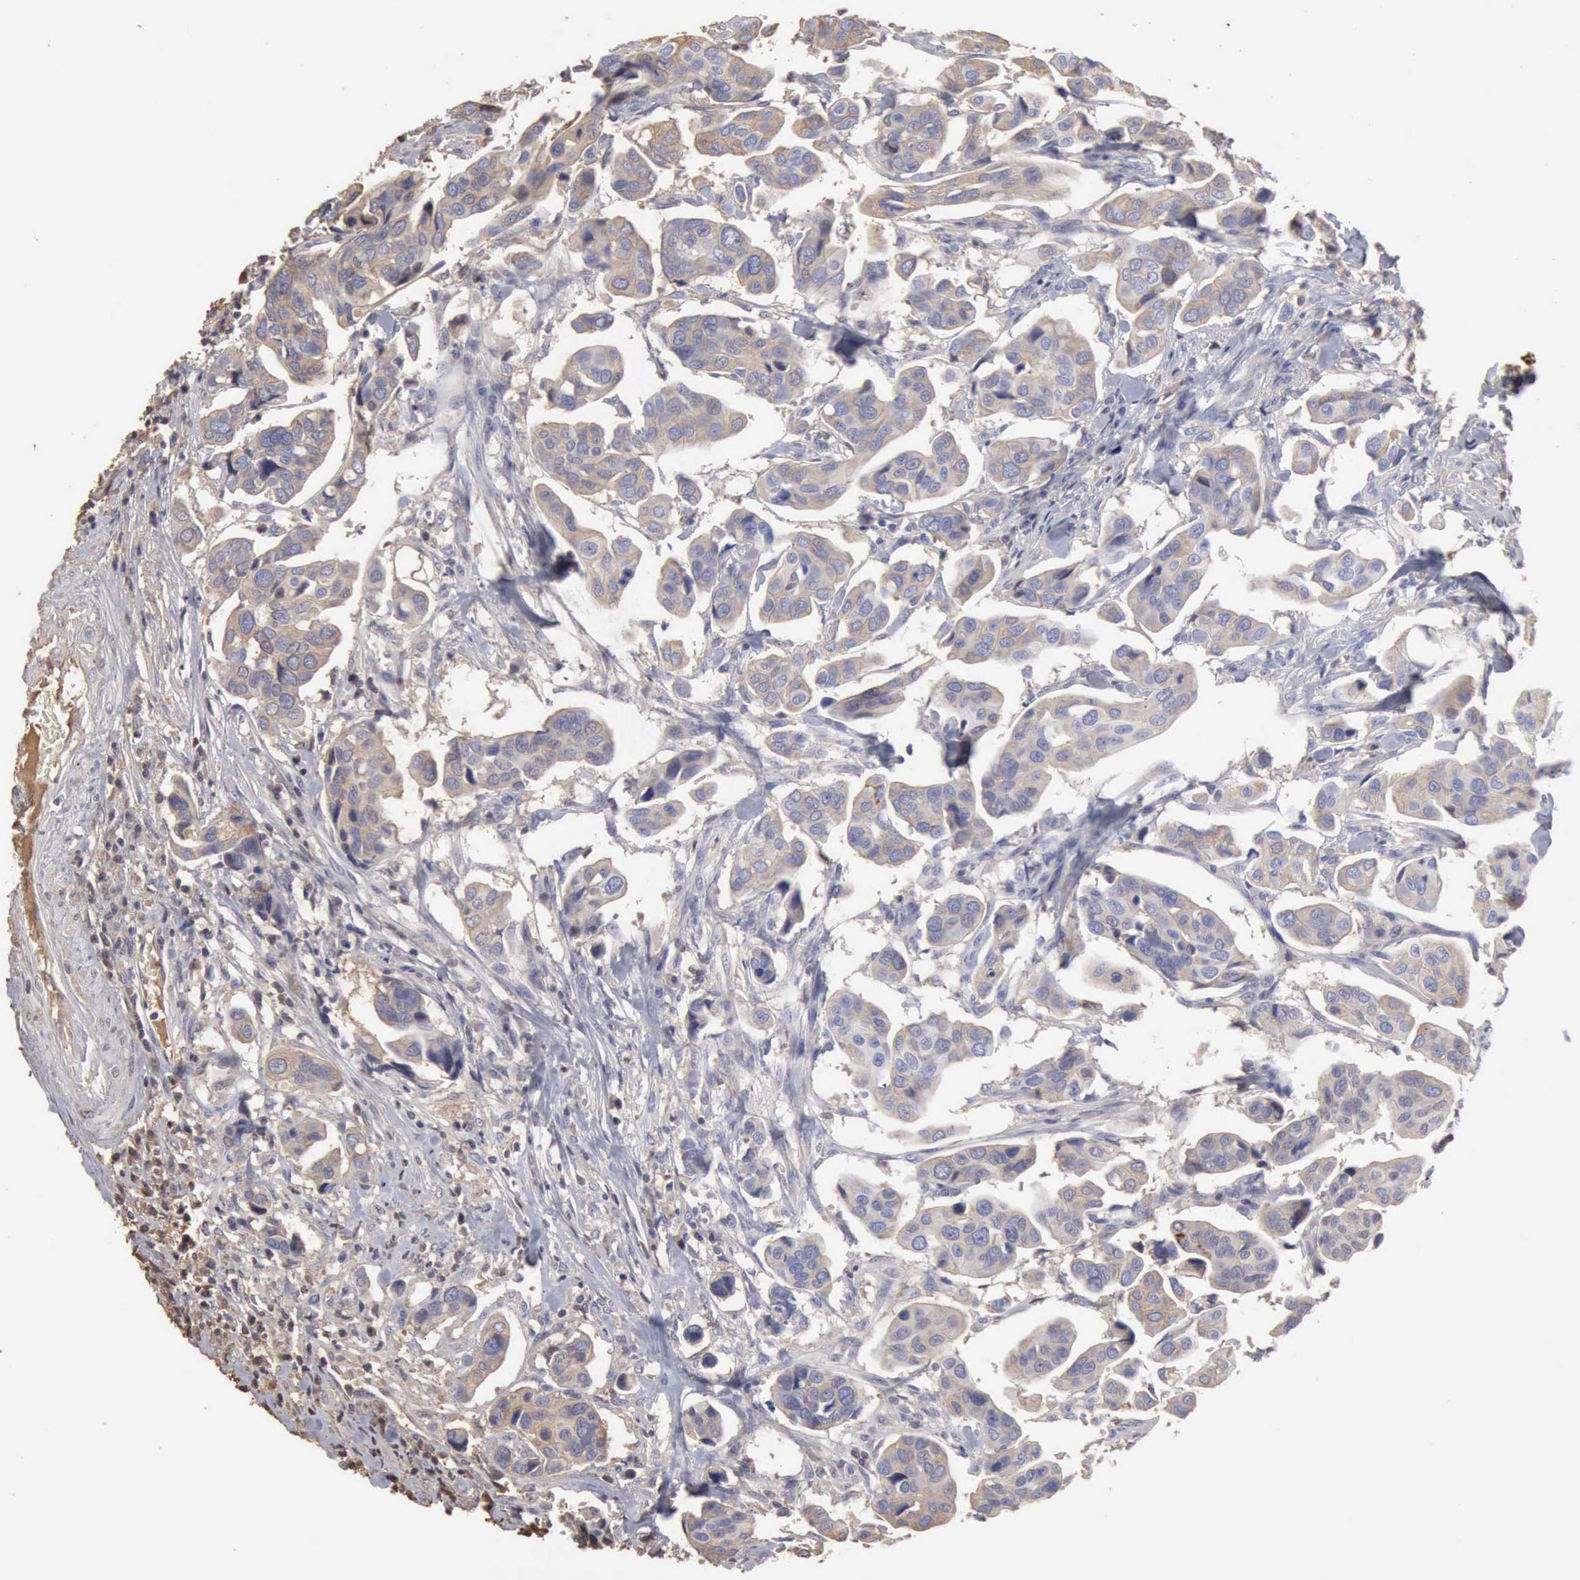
{"staining": {"intensity": "weak", "quantity": "25%-75%", "location": "cytoplasmic/membranous"}, "tissue": "urothelial cancer", "cell_type": "Tumor cells", "image_type": "cancer", "snomed": [{"axis": "morphology", "description": "Adenocarcinoma, NOS"}, {"axis": "topography", "description": "Urinary bladder"}], "caption": "Immunohistochemical staining of human adenocarcinoma reveals weak cytoplasmic/membranous protein expression in approximately 25%-75% of tumor cells.", "gene": "SERPINA1", "patient": {"sex": "male", "age": 61}}